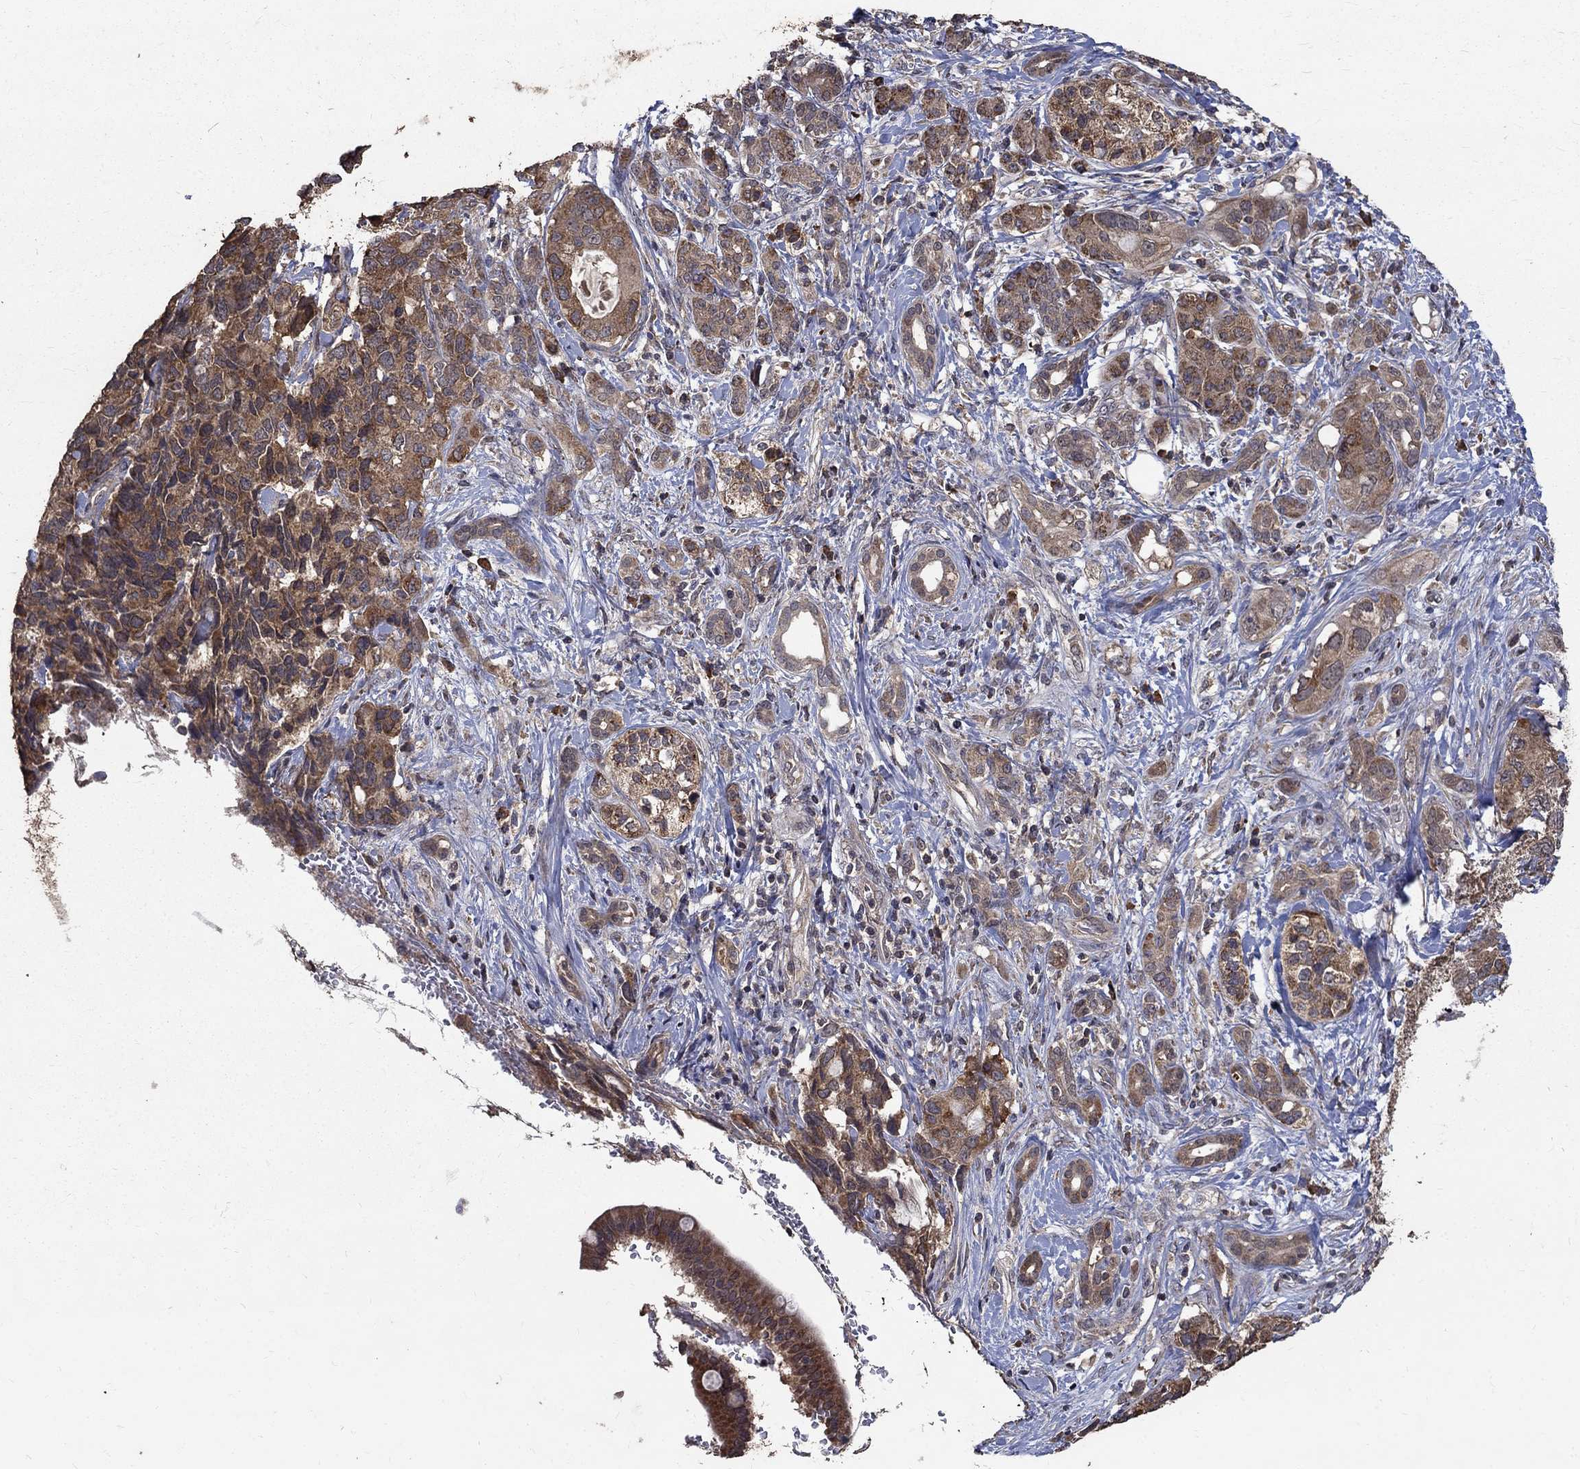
{"staining": {"intensity": "moderate", "quantity": ">75%", "location": "cytoplasmic/membranous"}, "tissue": "pancreatic cancer", "cell_type": "Tumor cells", "image_type": "cancer", "snomed": [{"axis": "morphology", "description": "Adenocarcinoma, NOS"}, {"axis": "topography", "description": "Pancreas"}], "caption": "A photomicrograph showing moderate cytoplasmic/membranous positivity in approximately >75% of tumor cells in pancreatic cancer (adenocarcinoma), as visualized by brown immunohistochemical staining.", "gene": "C17orf75", "patient": {"sex": "female", "age": 56}}